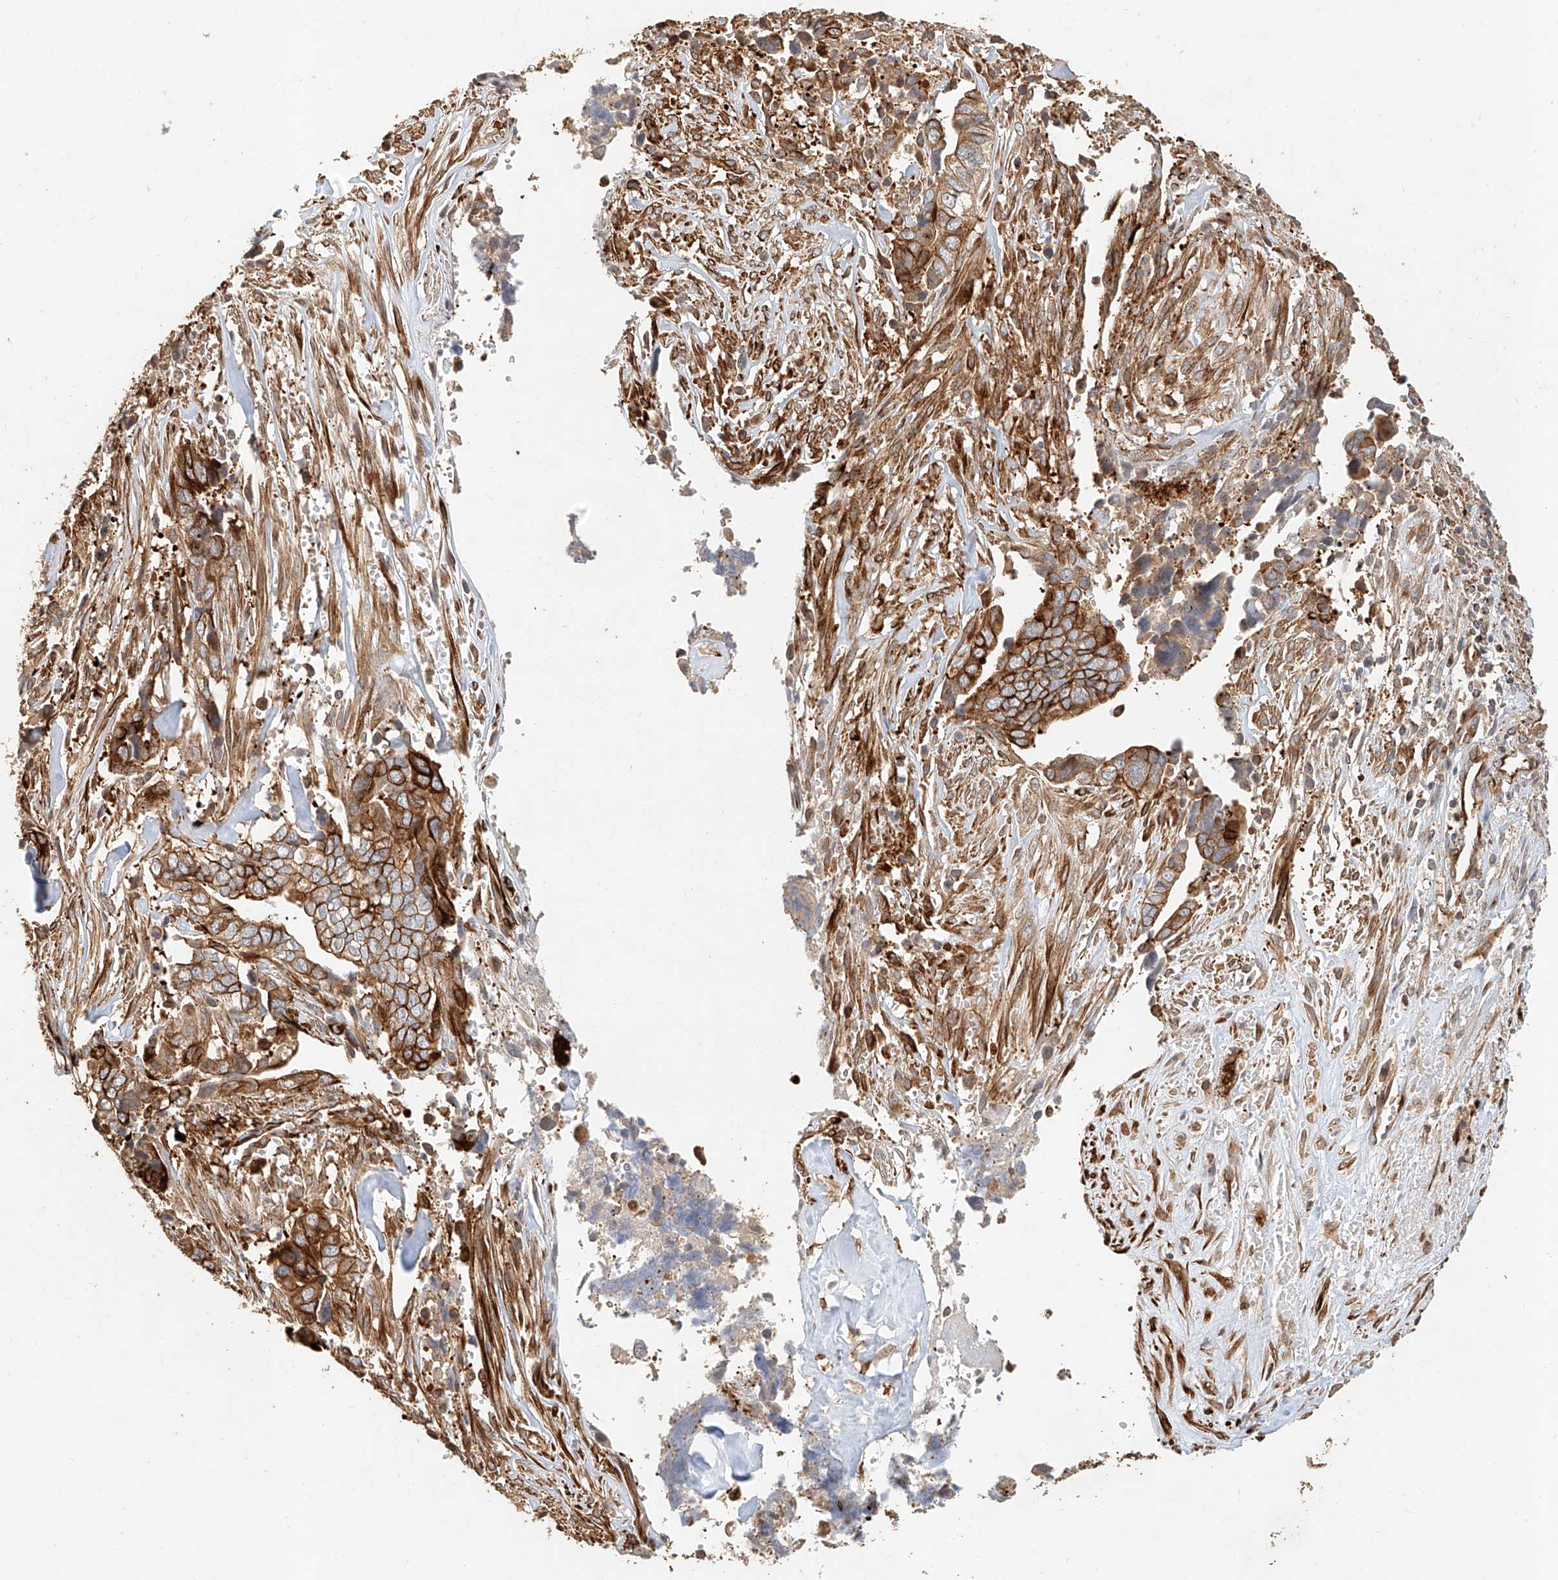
{"staining": {"intensity": "strong", "quantity": ">75%", "location": "cytoplasmic/membranous"}, "tissue": "liver cancer", "cell_type": "Tumor cells", "image_type": "cancer", "snomed": [{"axis": "morphology", "description": "Cholangiocarcinoma"}, {"axis": "topography", "description": "Liver"}], "caption": "Immunohistochemistry (IHC) staining of liver cholangiocarcinoma, which displays high levels of strong cytoplasmic/membranous staining in approximately >75% of tumor cells indicating strong cytoplasmic/membranous protein staining. The staining was performed using DAB (3,3'-diaminobenzidine) (brown) for protein detection and nuclei were counterstained in hematoxylin (blue).", "gene": "NAP1L1", "patient": {"sex": "female", "age": 79}}